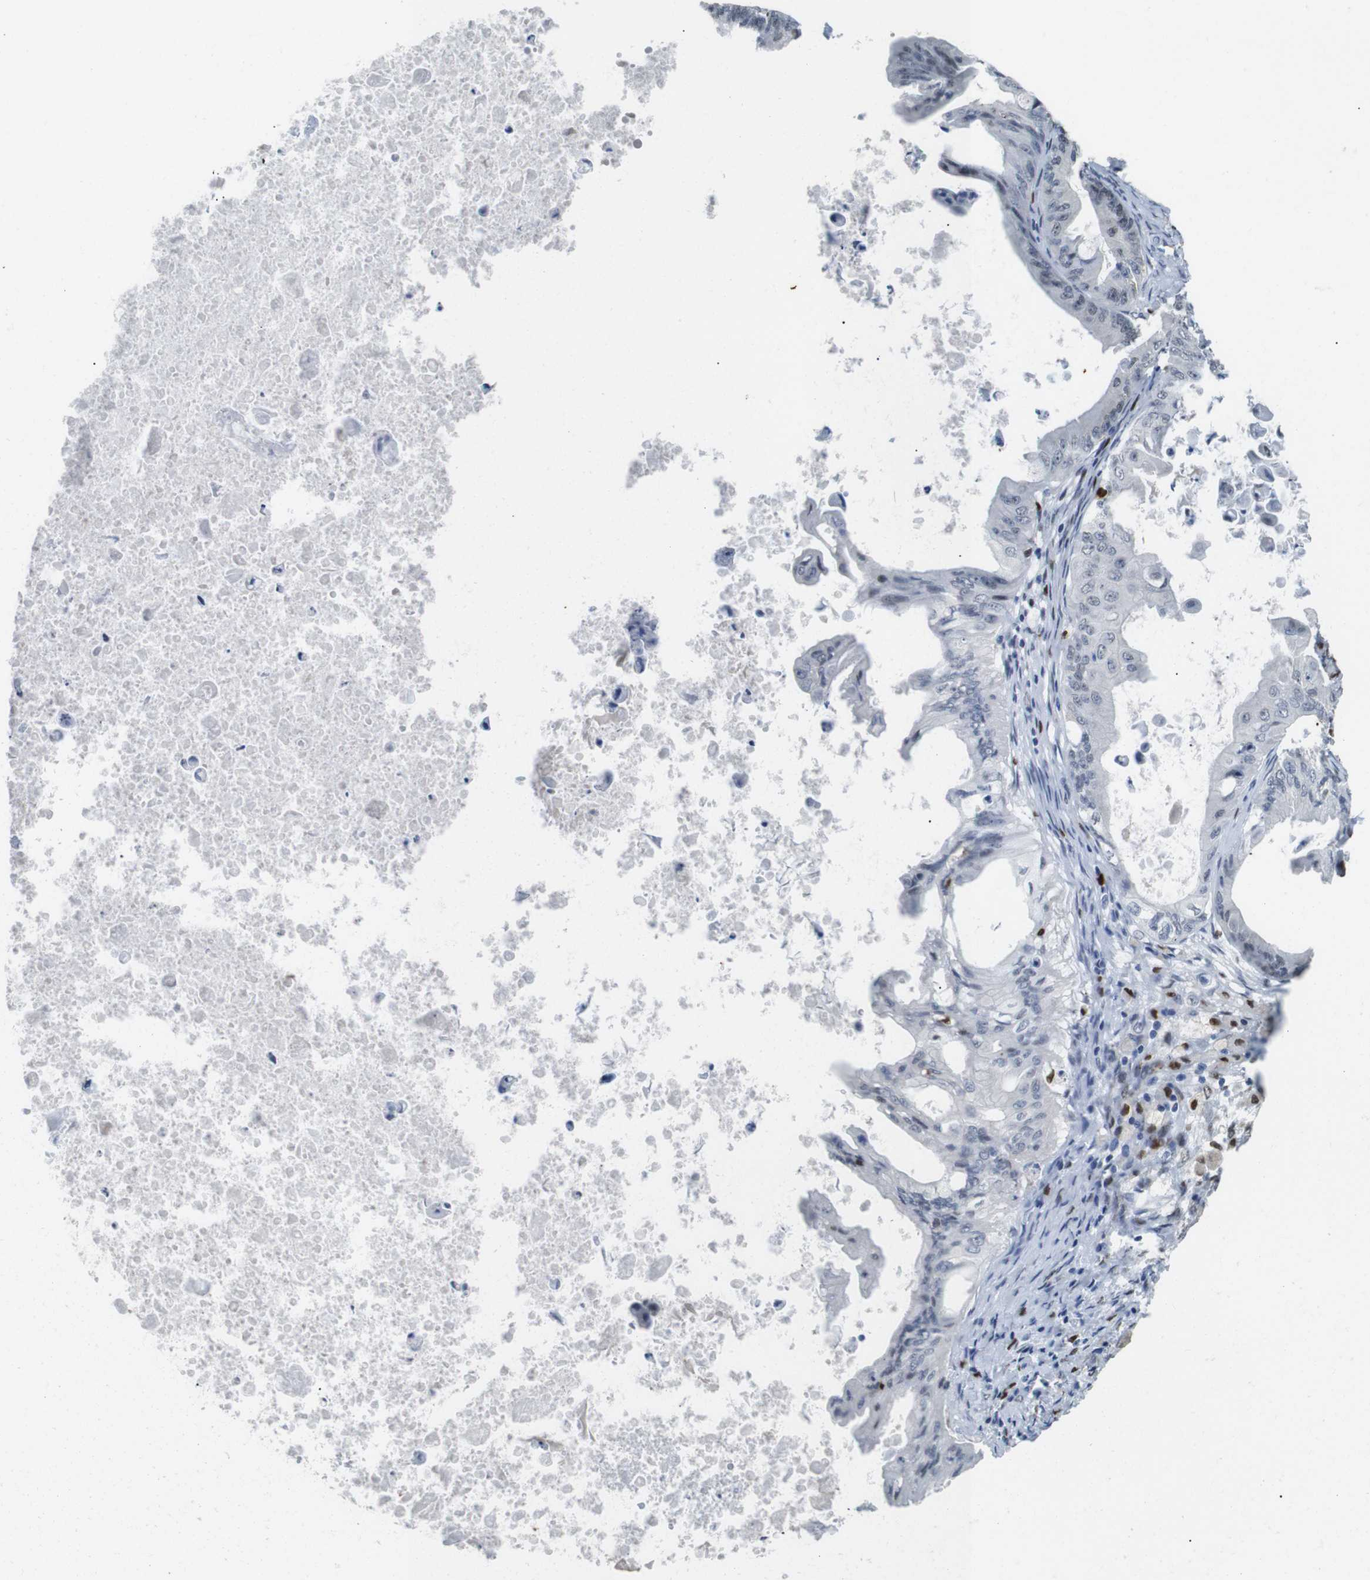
{"staining": {"intensity": "weak", "quantity": "<25%", "location": "nuclear"}, "tissue": "ovarian cancer", "cell_type": "Tumor cells", "image_type": "cancer", "snomed": [{"axis": "morphology", "description": "Cystadenocarcinoma, mucinous, NOS"}, {"axis": "topography", "description": "Ovary"}], "caption": "Ovarian cancer (mucinous cystadenocarcinoma) stained for a protein using immunohistochemistry demonstrates no staining tumor cells.", "gene": "IRF8", "patient": {"sex": "female", "age": 37}}